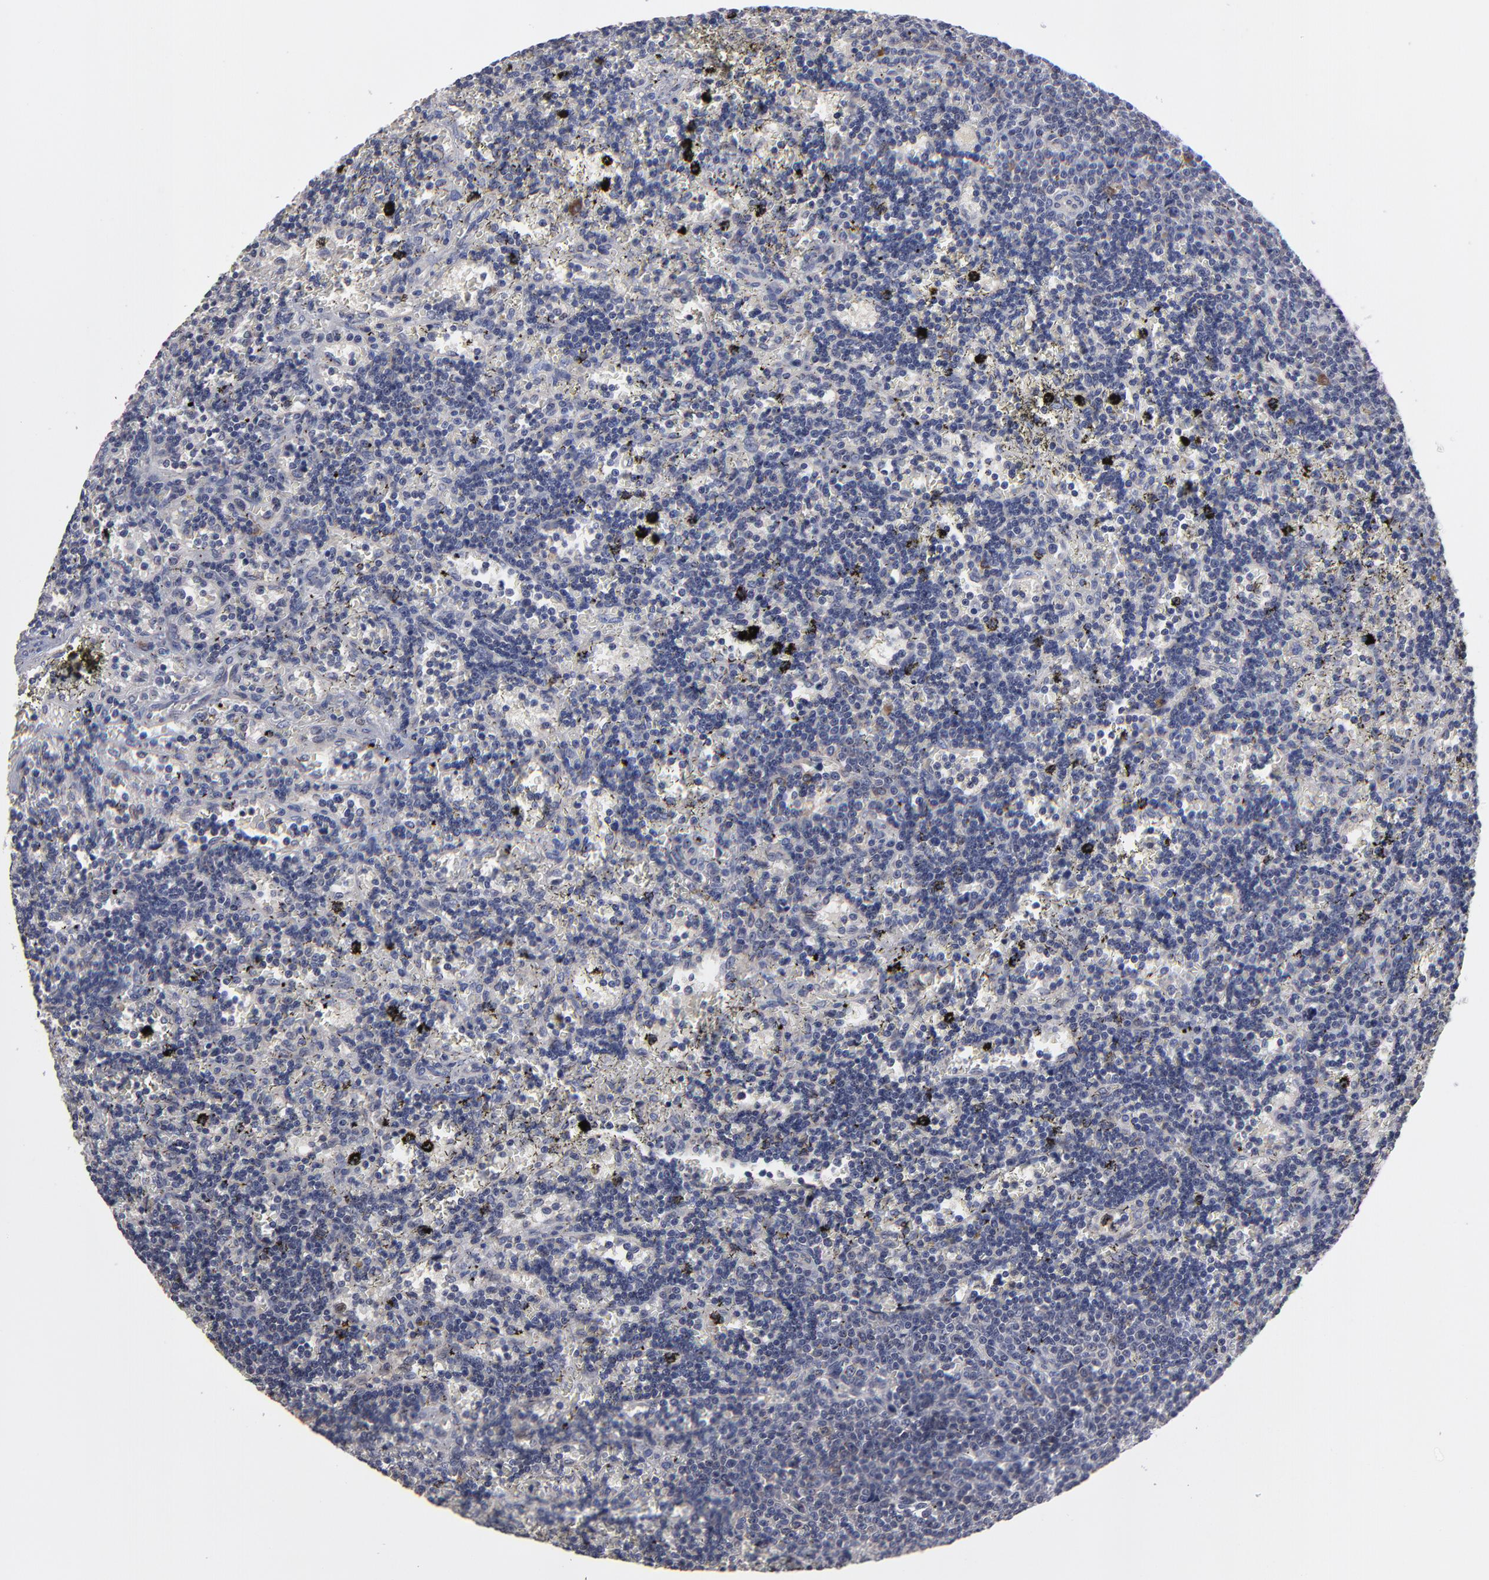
{"staining": {"intensity": "weak", "quantity": "<25%", "location": "cytoplasmic/membranous"}, "tissue": "lymphoma", "cell_type": "Tumor cells", "image_type": "cancer", "snomed": [{"axis": "morphology", "description": "Malignant lymphoma, non-Hodgkin's type, Low grade"}, {"axis": "topography", "description": "Spleen"}], "caption": "Image shows no protein positivity in tumor cells of lymphoma tissue. (Immunohistochemistry, brightfield microscopy, high magnification).", "gene": "CEP97", "patient": {"sex": "male", "age": 60}}